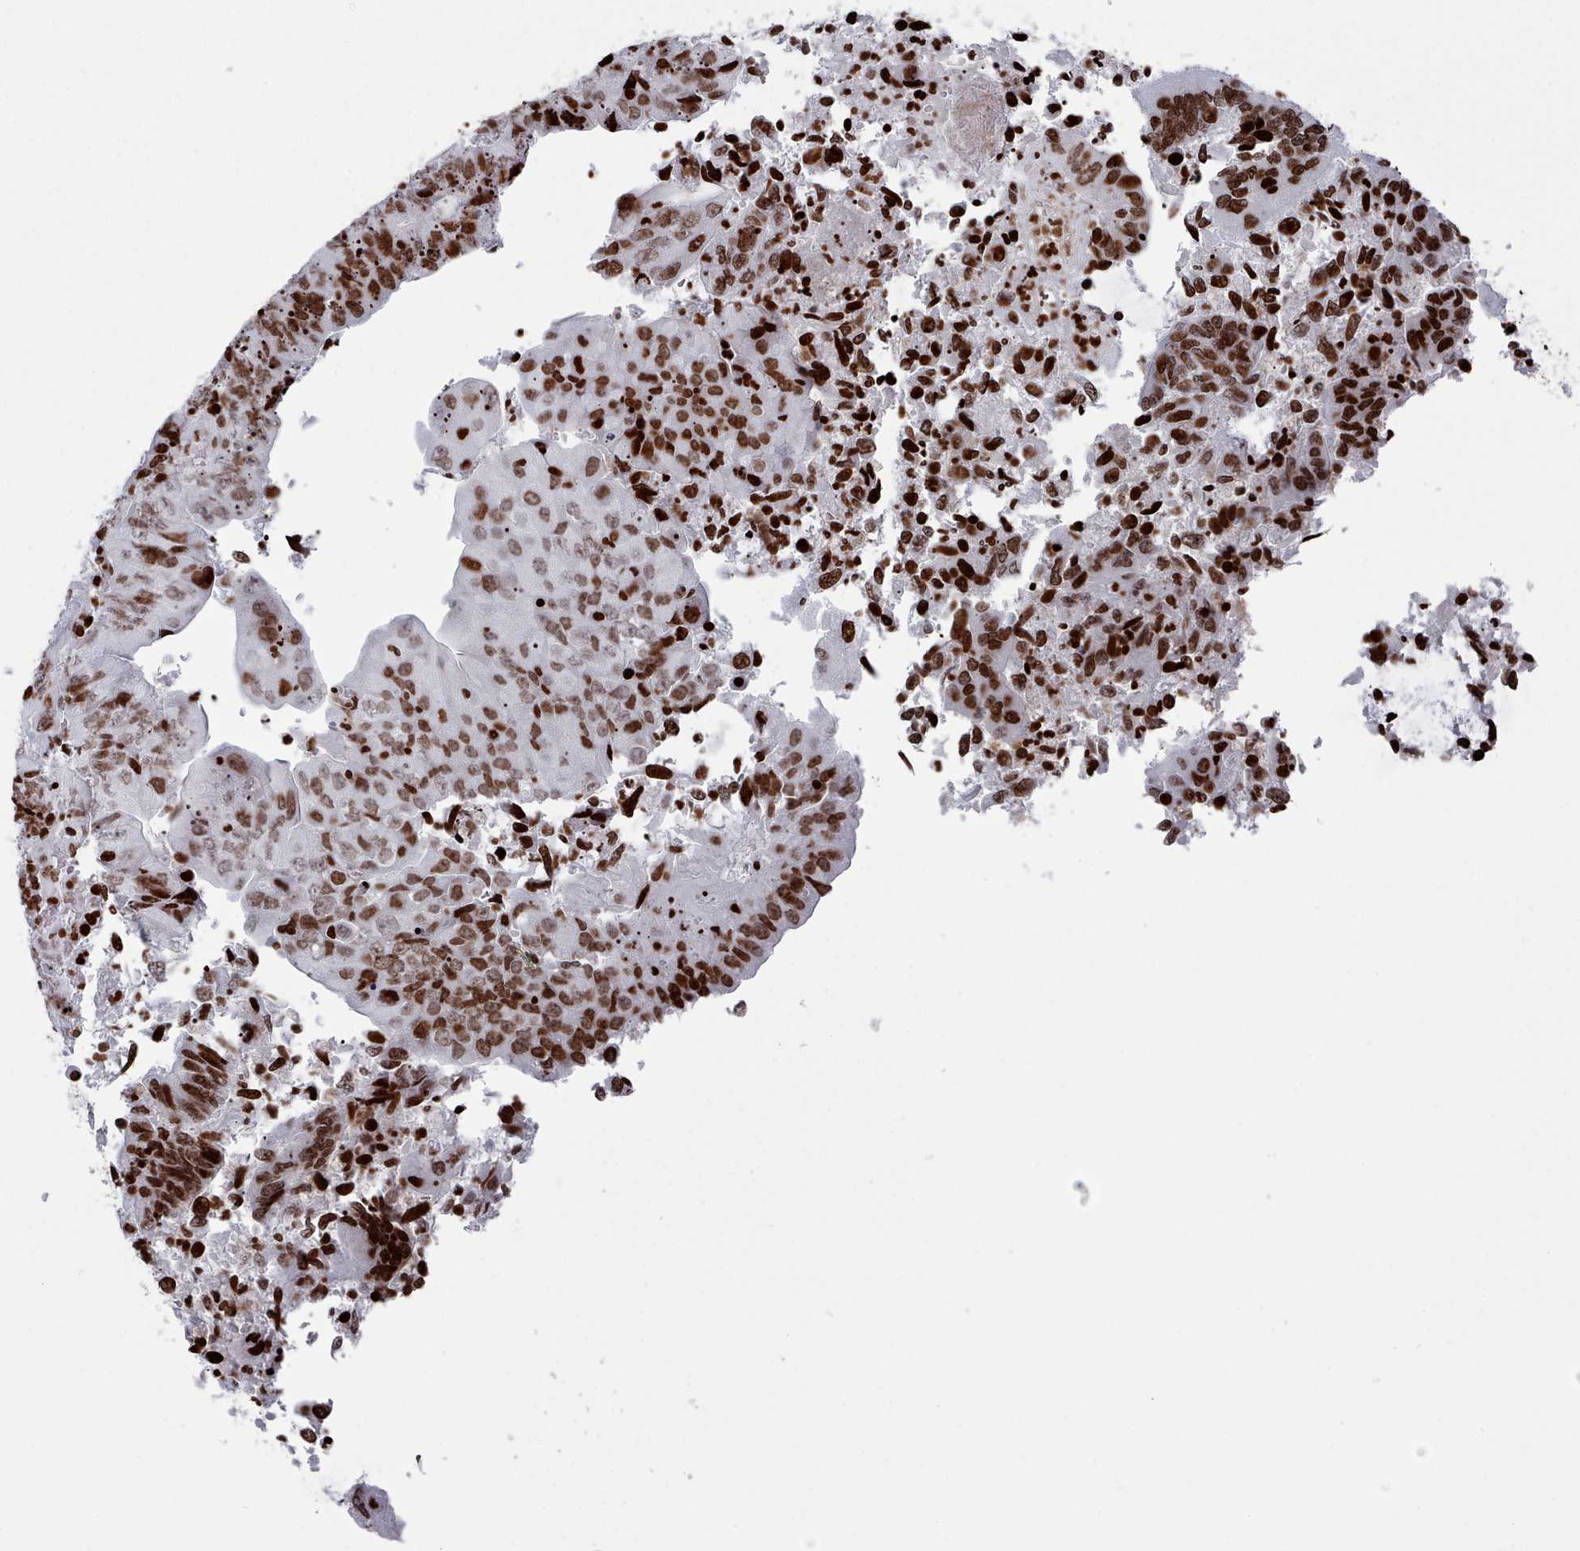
{"staining": {"intensity": "strong", "quantity": ">75%", "location": "nuclear"}, "tissue": "colorectal cancer", "cell_type": "Tumor cells", "image_type": "cancer", "snomed": [{"axis": "morphology", "description": "Adenocarcinoma, NOS"}, {"axis": "topography", "description": "Colon"}], "caption": "Adenocarcinoma (colorectal) stained for a protein demonstrates strong nuclear positivity in tumor cells.", "gene": "PCDHB12", "patient": {"sex": "female", "age": 67}}